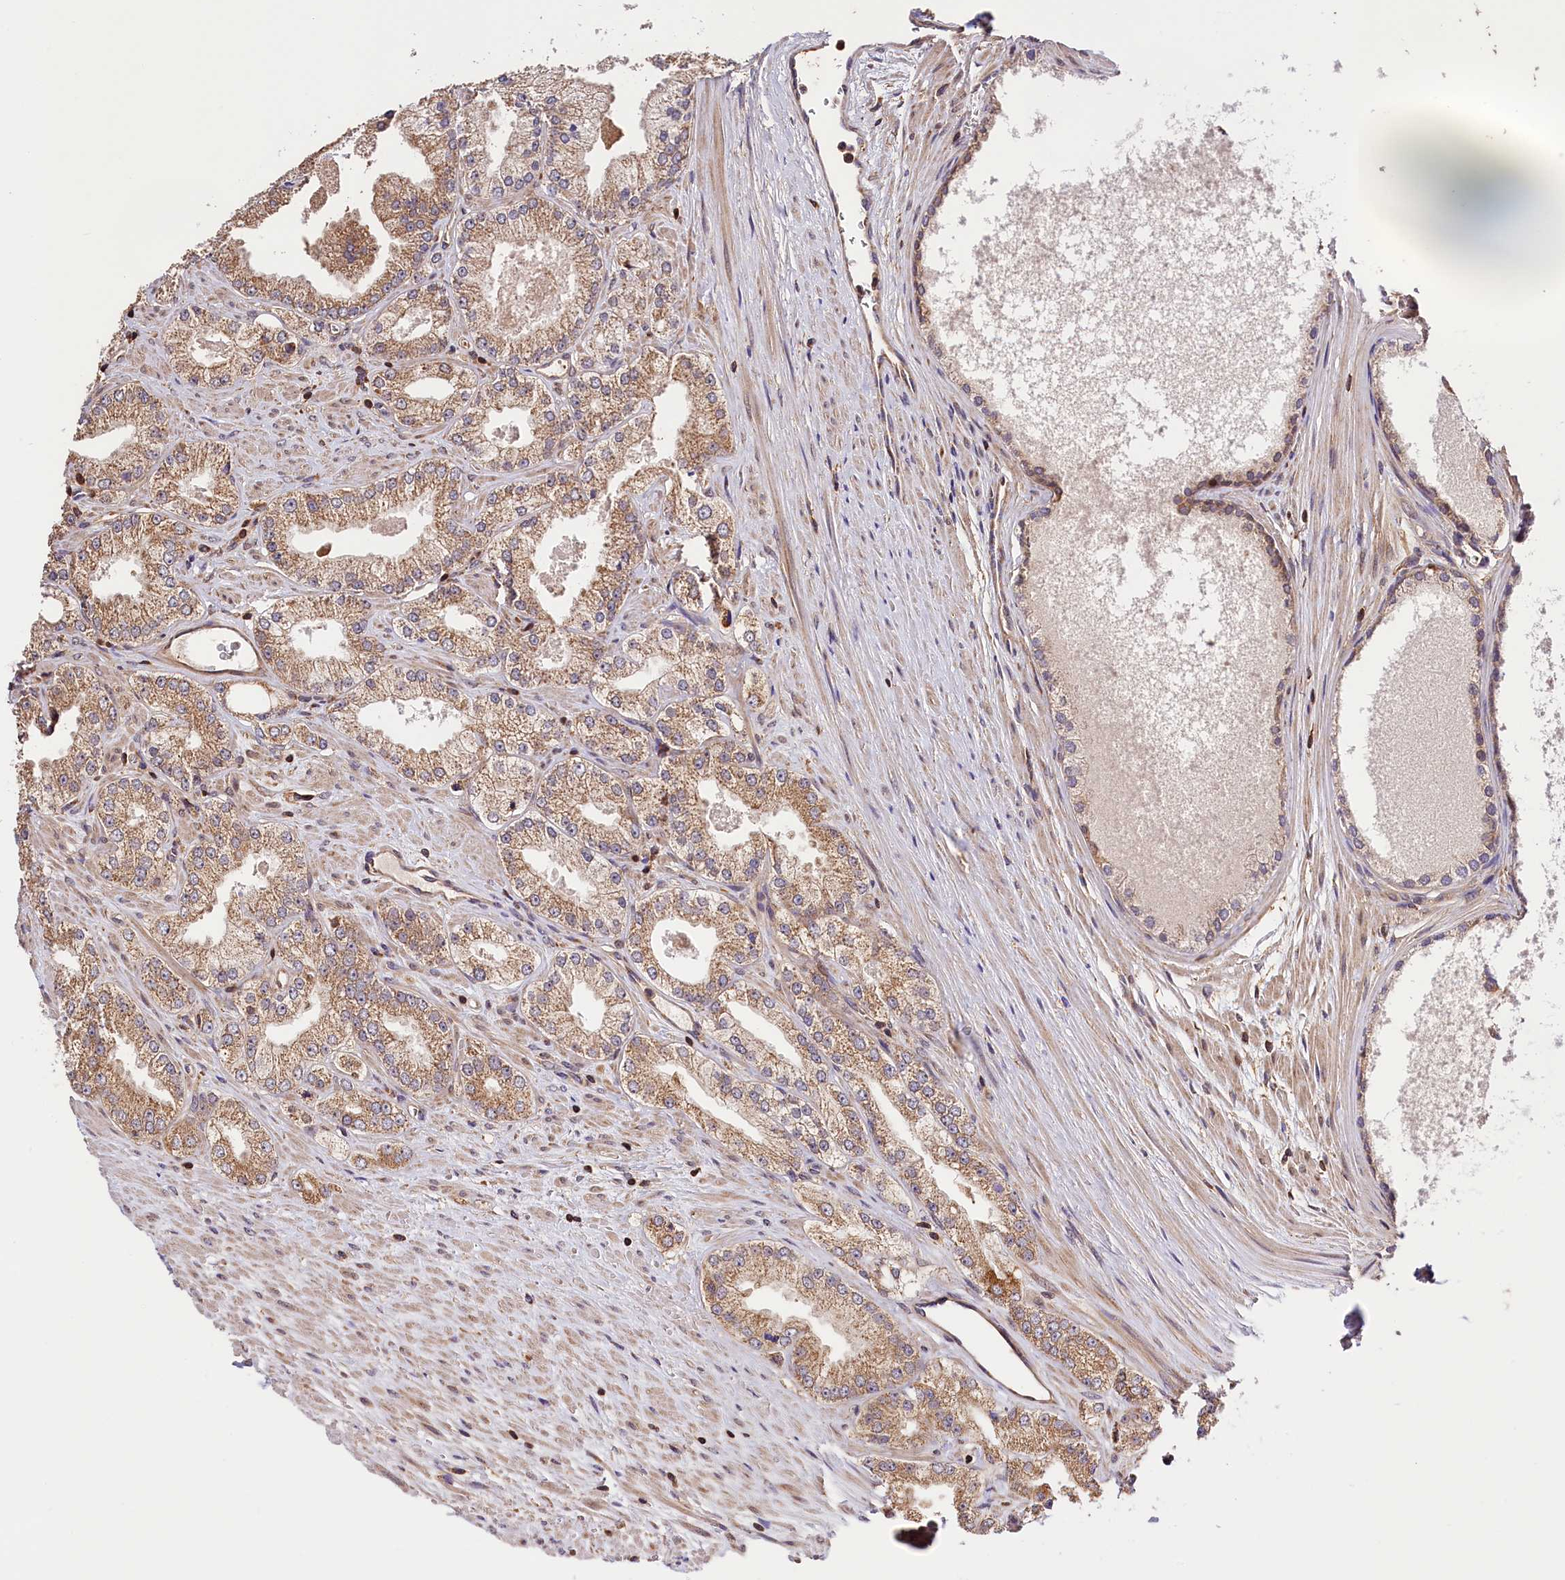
{"staining": {"intensity": "moderate", "quantity": ">75%", "location": "cytoplasmic/membranous"}, "tissue": "prostate cancer", "cell_type": "Tumor cells", "image_type": "cancer", "snomed": [{"axis": "morphology", "description": "Adenocarcinoma, Low grade"}, {"axis": "topography", "description": "Prostate"}], "caption": "Immunohistochemistry of adenocarcinoma (low-grade) (prostate) demonstrates medium levels of moderate cytoplasmic/membranous expression in about >75% of tumor cells. (IHC, brightfield microscopy, high magnification).", "gene": "KPTN", "patient": {"sex": "male", "age": 69}}